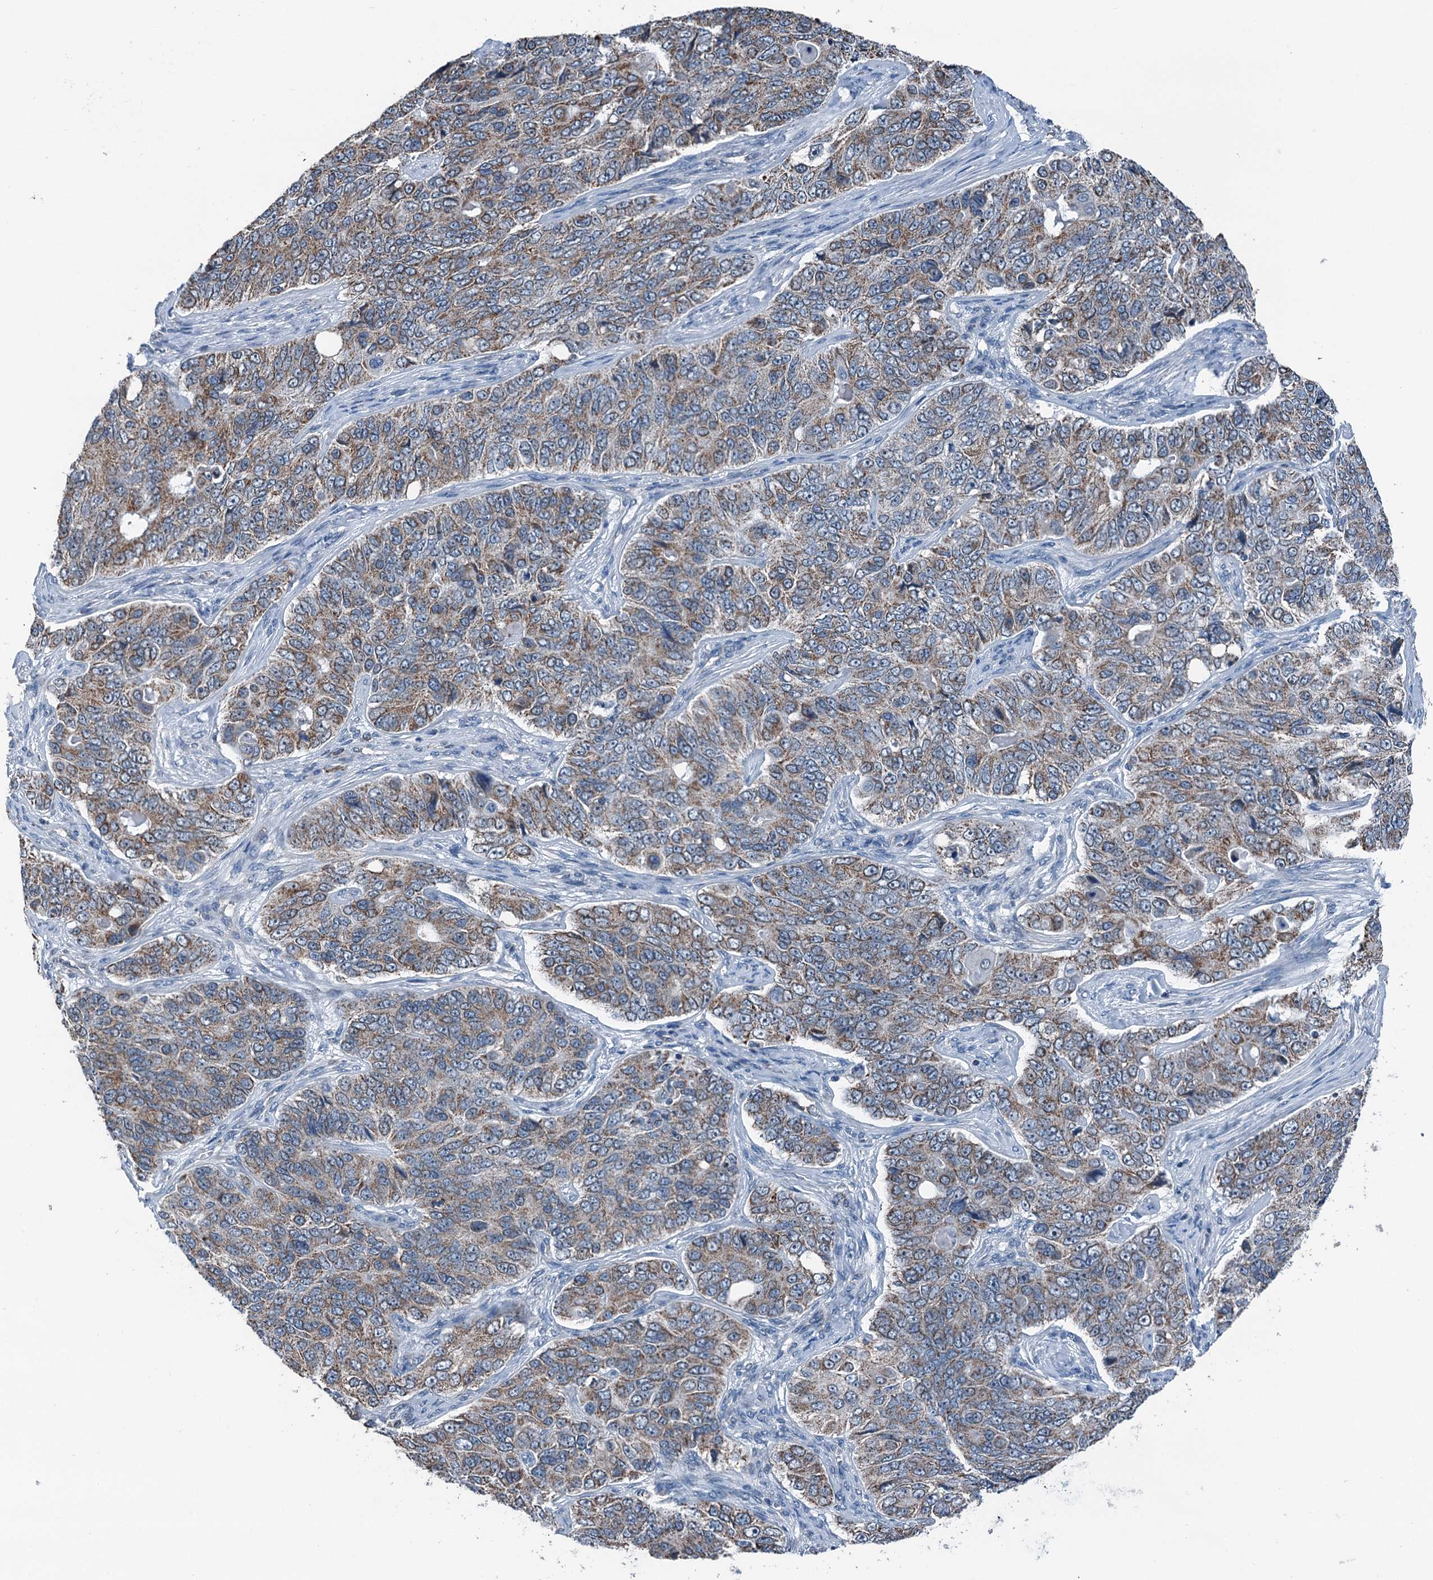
{"staining": {"intensity": "moderate", "quantity": ">75%", "location": "cytoplasmic/membranous"}, "tissue": "ovarian cancer", "cell_type": "Tumor cells", "image_type": "cancer", "snomed": [{"axis": "morphology", "description": "Carcinoma, endometroid"}, {"axis": "topography", "description": "Ovary"}], "caption": "Immunohistochemical staining of human endometroid carcinoma (ovarian) shows medium levels of moderate cytoplasmic/membranous protein positivity in about >75% of tumor cells. (brown staining indicates protein expression, while blue staining denotes nuclei).", "gene": "TRPT1", "patient": {"sex": "female", "age": 51}}